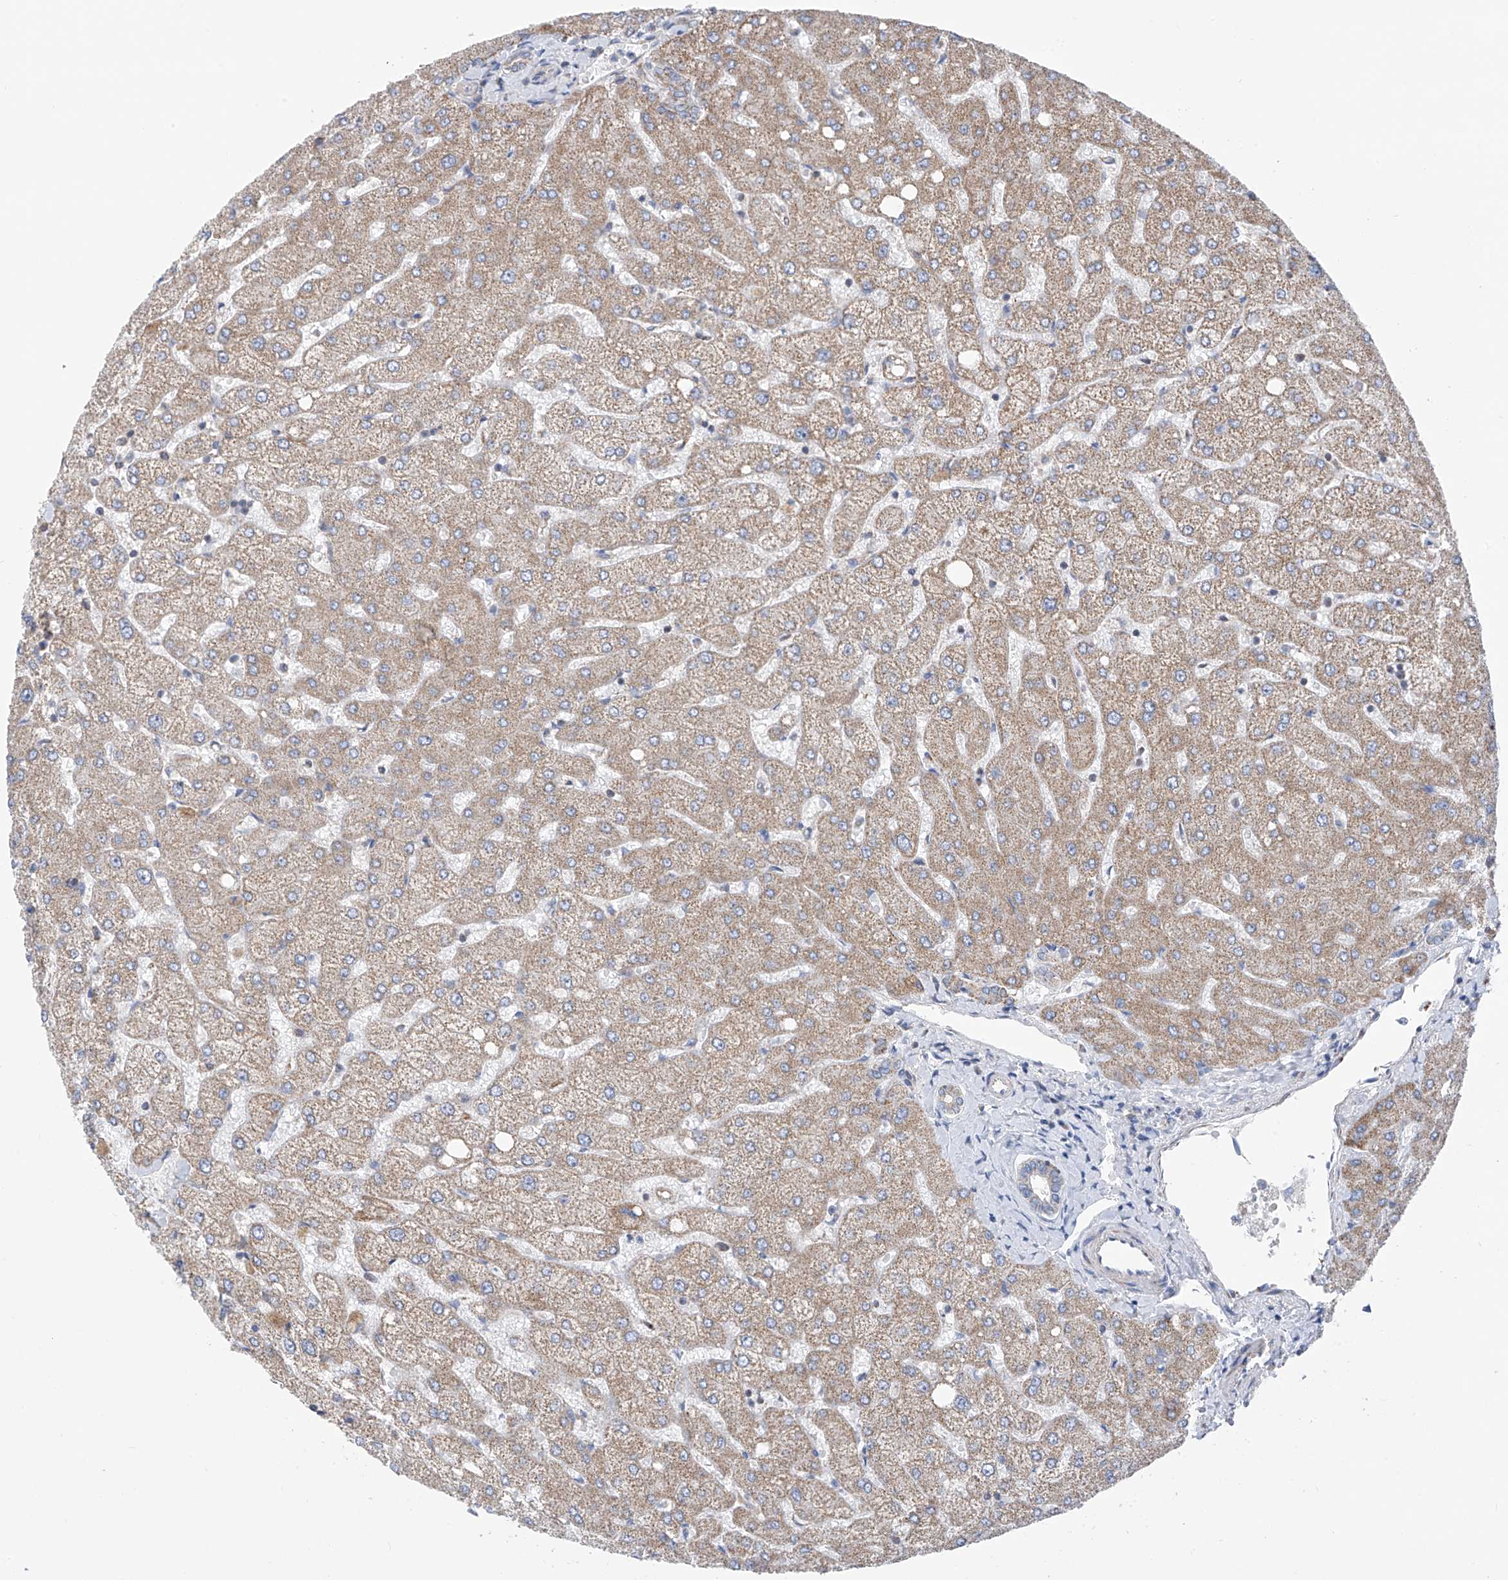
{"staining": {"intensity": "negative", "quantity": "none", "location": "none"}, "tissue": "liver", "cell_type": "Cholangiocytes", "image_type": "normal", "snomed": [{"axis": "morphology", "description": "Normal tissue, NOS"}, {"axis": "topography", "description": "Liver"}], "caption": "Immunohistochemistry (IHC) micrograph of normal liver: liver stained with DAB shows no significant protein positivity in cholangiocytes. (Brightfield microscopy of DAB IHC at high magnification).", "gene": "SYN3", "patient": {"sex": "female", "age": 54}}